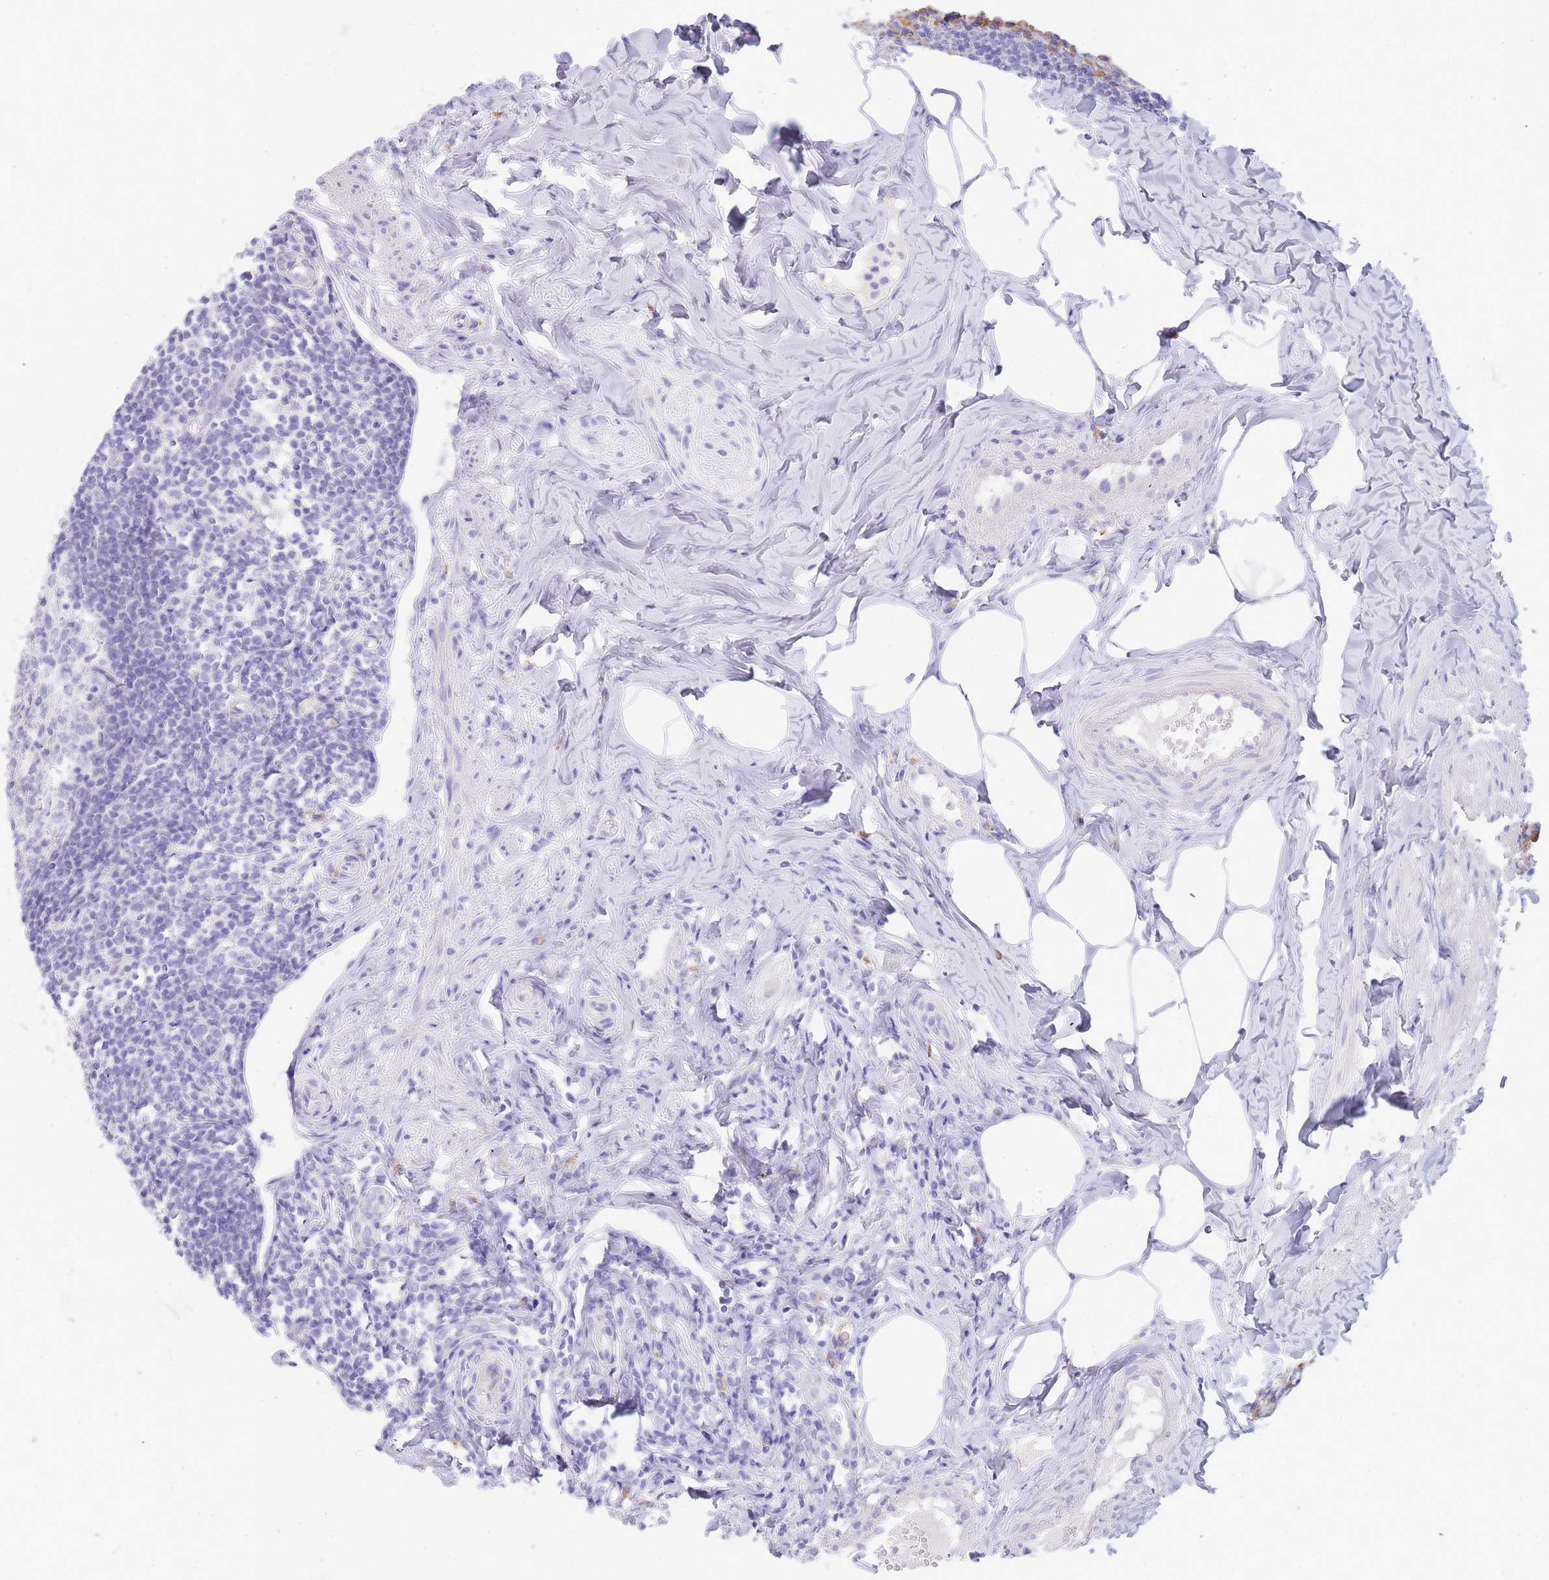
{"staining": {"intensity": "negative", "quantity": "none", "location": "none"}, "tissue": "appendix", "cell_type": "Glandular cells", "image_type": "normal", "snomed": [{"axis": "morphology", "description": "Normal tissue, NOS"}, {"axis": "topography", "description": "Appendix"}], "caption": "The immunohistochemistry (IHC) photomicrograph has no significant positivity in glandular cells of appendix. Nuclei are stained in blue.", "gene": "CCDC149", "patient": {"sex": "female", "age": 33}}